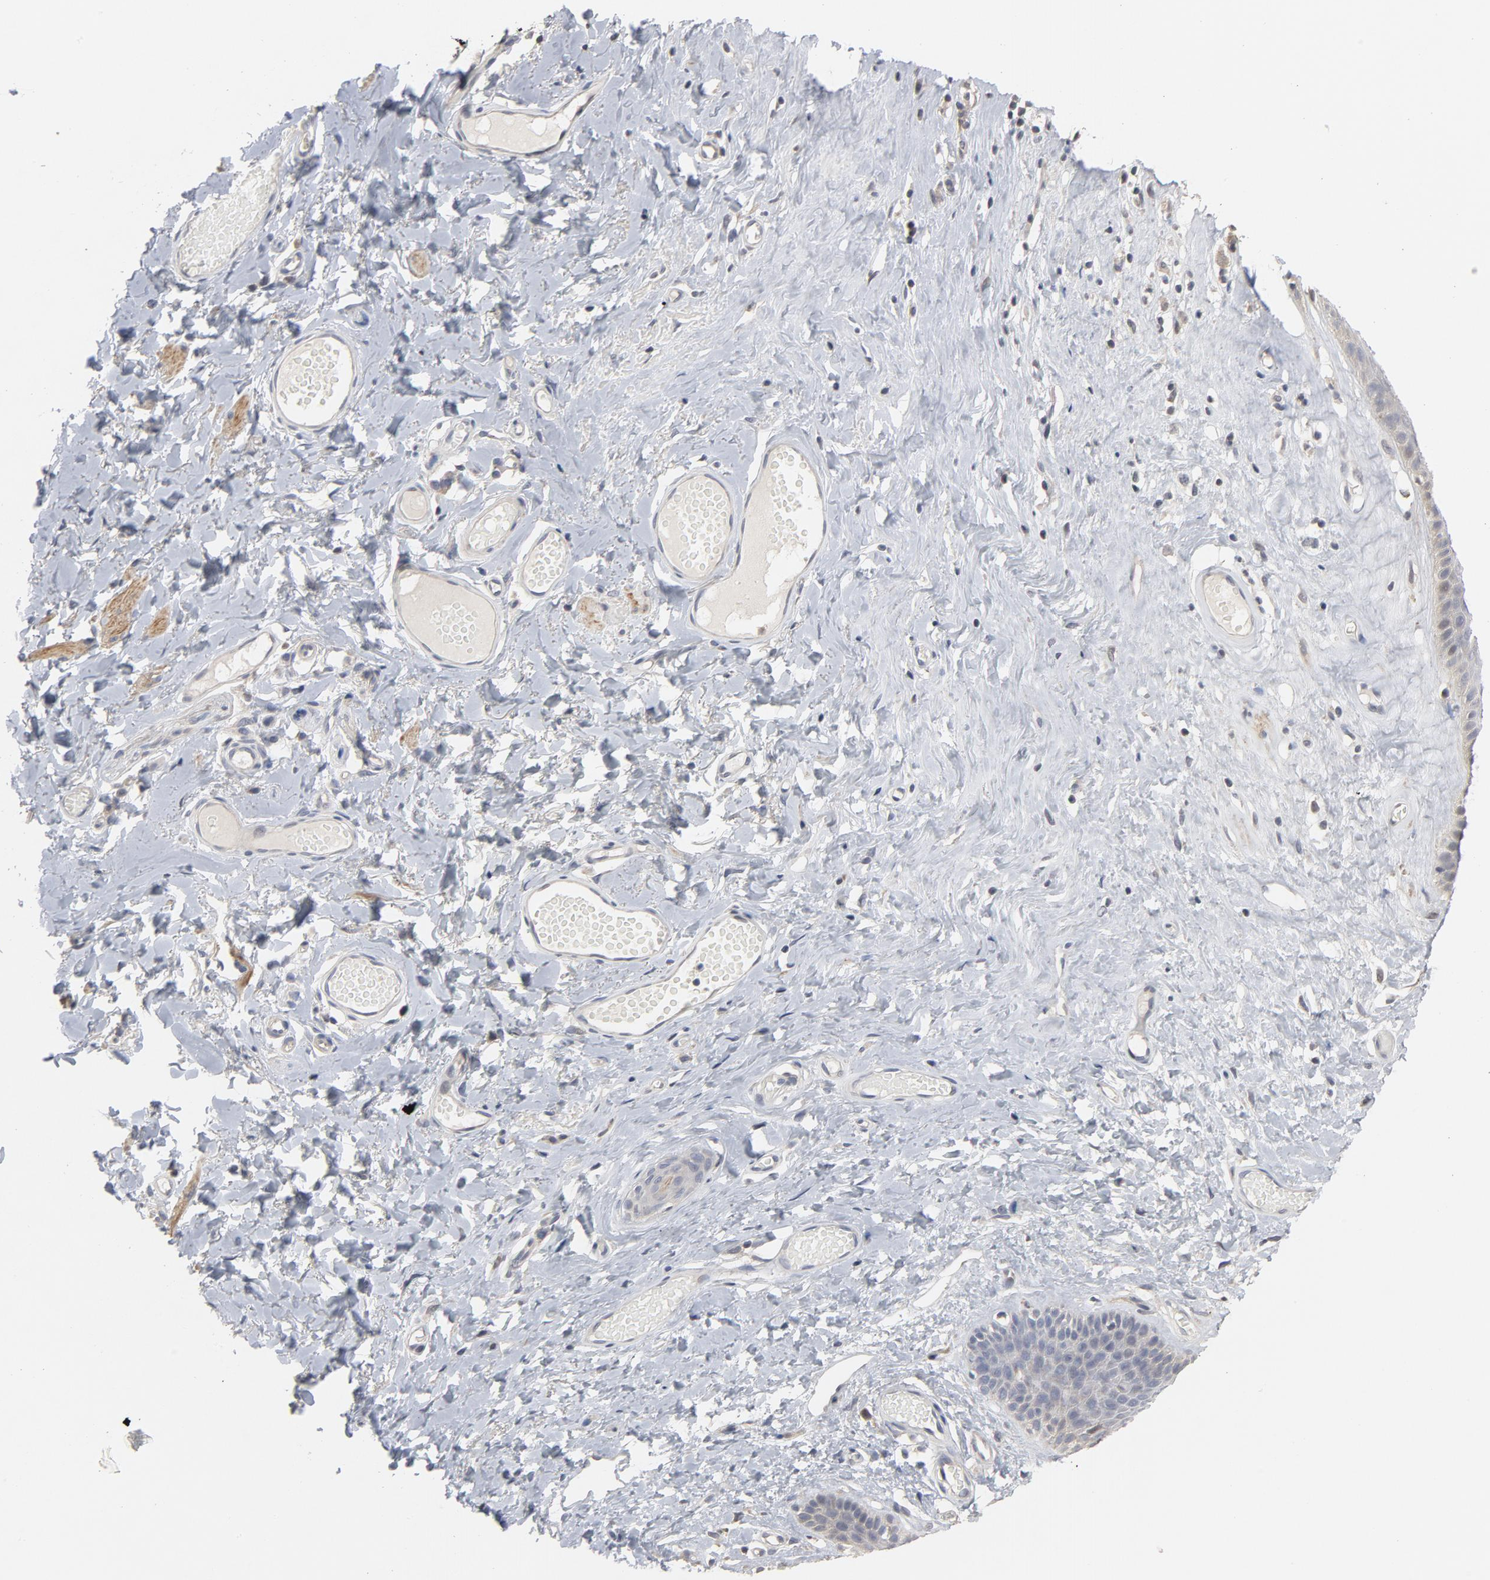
{"staining": {"intensity": "negative", "quantity": "none", "location": "none"}, "tissue": "skin", "cell_type": "Epidermal cells", "image_type": "normal", "snomed": [{"axis": "morphology", "description": "Normal tissue, NOS"}, {"axis": "morphology", "description": "Inflammation, NOS"}, {"axis": "topography", "description": "Vulva"}], "caption": "Photomicrograph shows no protein positivity in epidermal cells of benign skin. (DAB immunohistochemistry (IHC) visualized using brightfield microscopy, high magnification).", "gene": "PPP1R1B", "patient": {"sex": "female", "age": 84}}